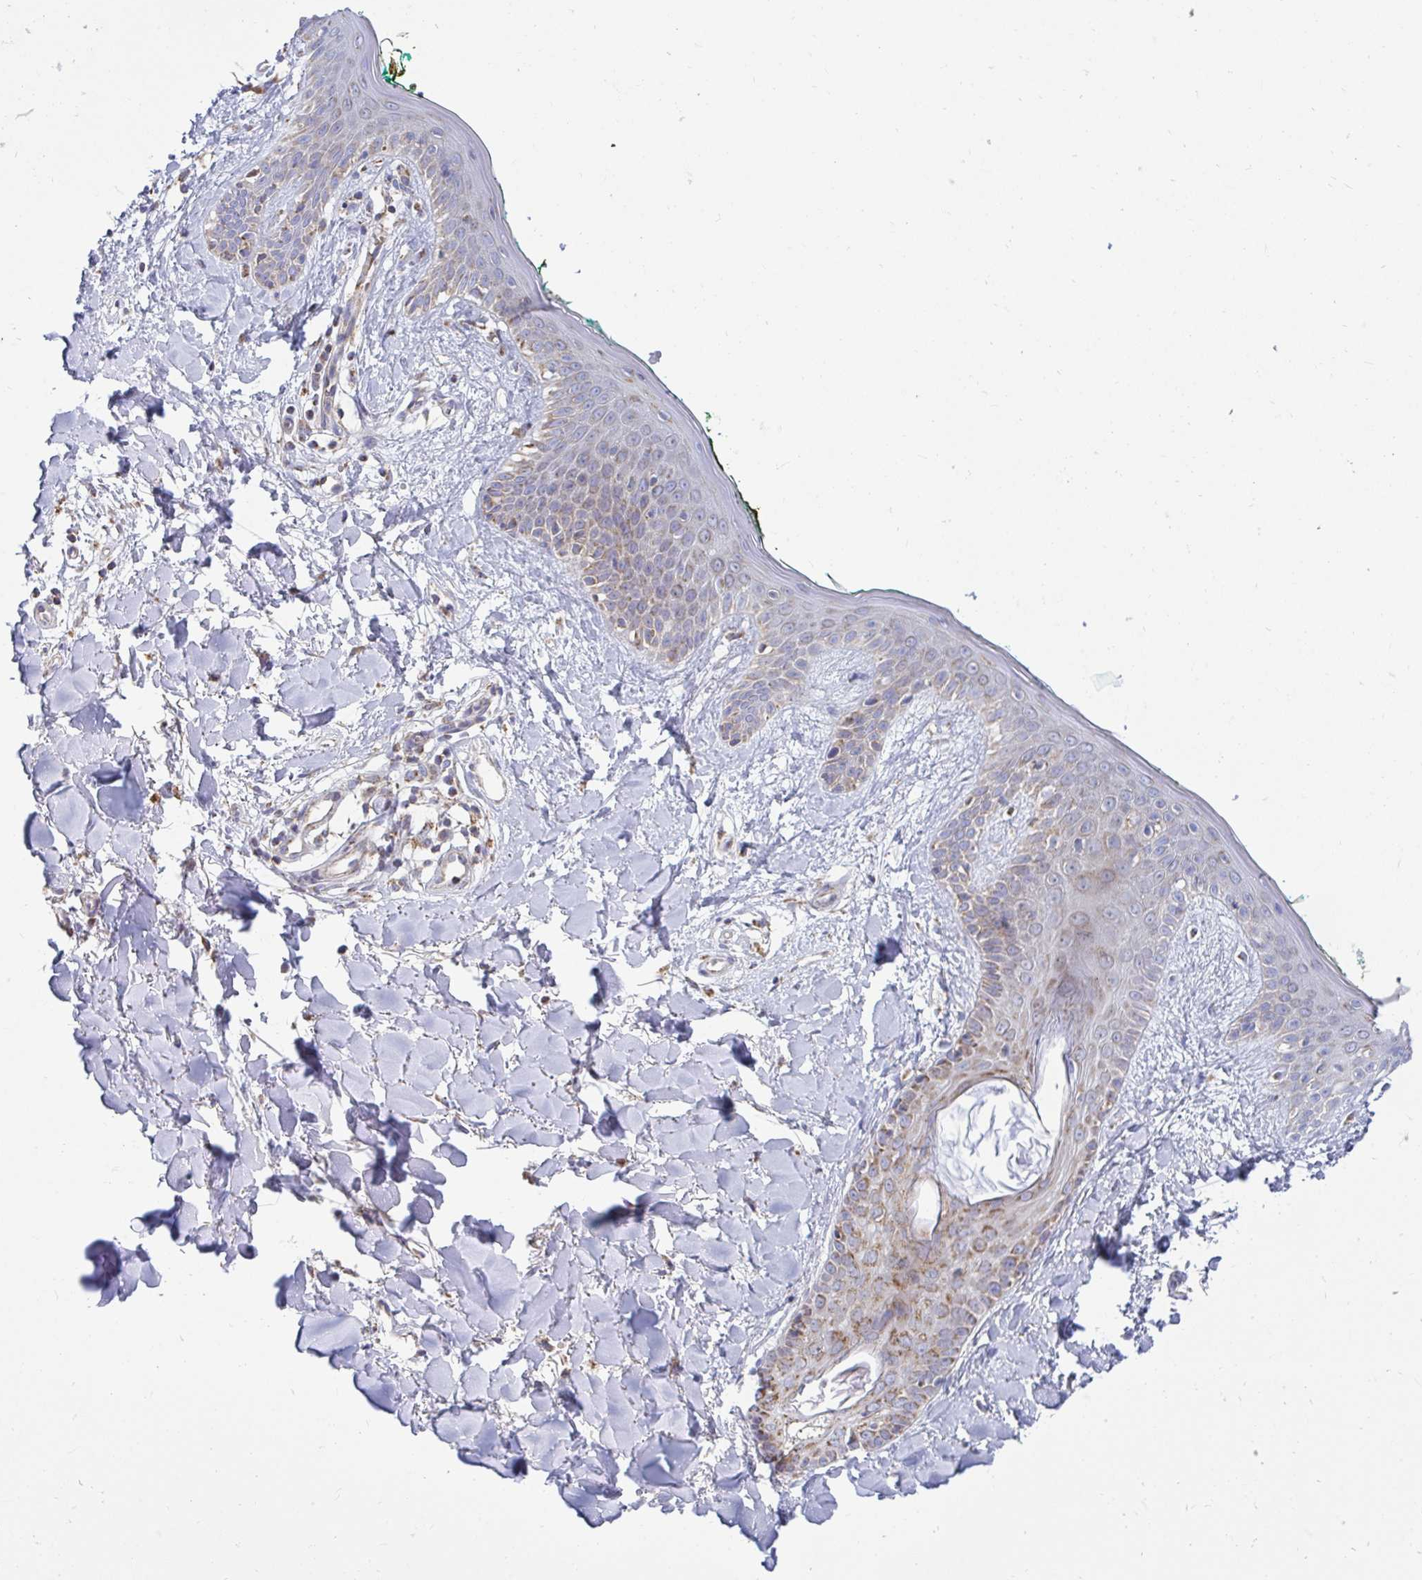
{"staining": {"intensity": "negative", "quantity": "none", "location": "none"}, "tissue": "skin", "cell_type": "Fibroblasts", "image_type": "normal", "snomed": [{"axis": "morphology", "description": "Normal tissue, NOS"}, {"axis": "topography", "description": "Skin"}], "caption": "This is a micrograph of IHC staining of benign skin, which shows no staining in fibroblasts. (DAB immunohistochemistry, high magnification).", "gene": "OR10R2", "patient": {"sex": "female", "age": 34}}